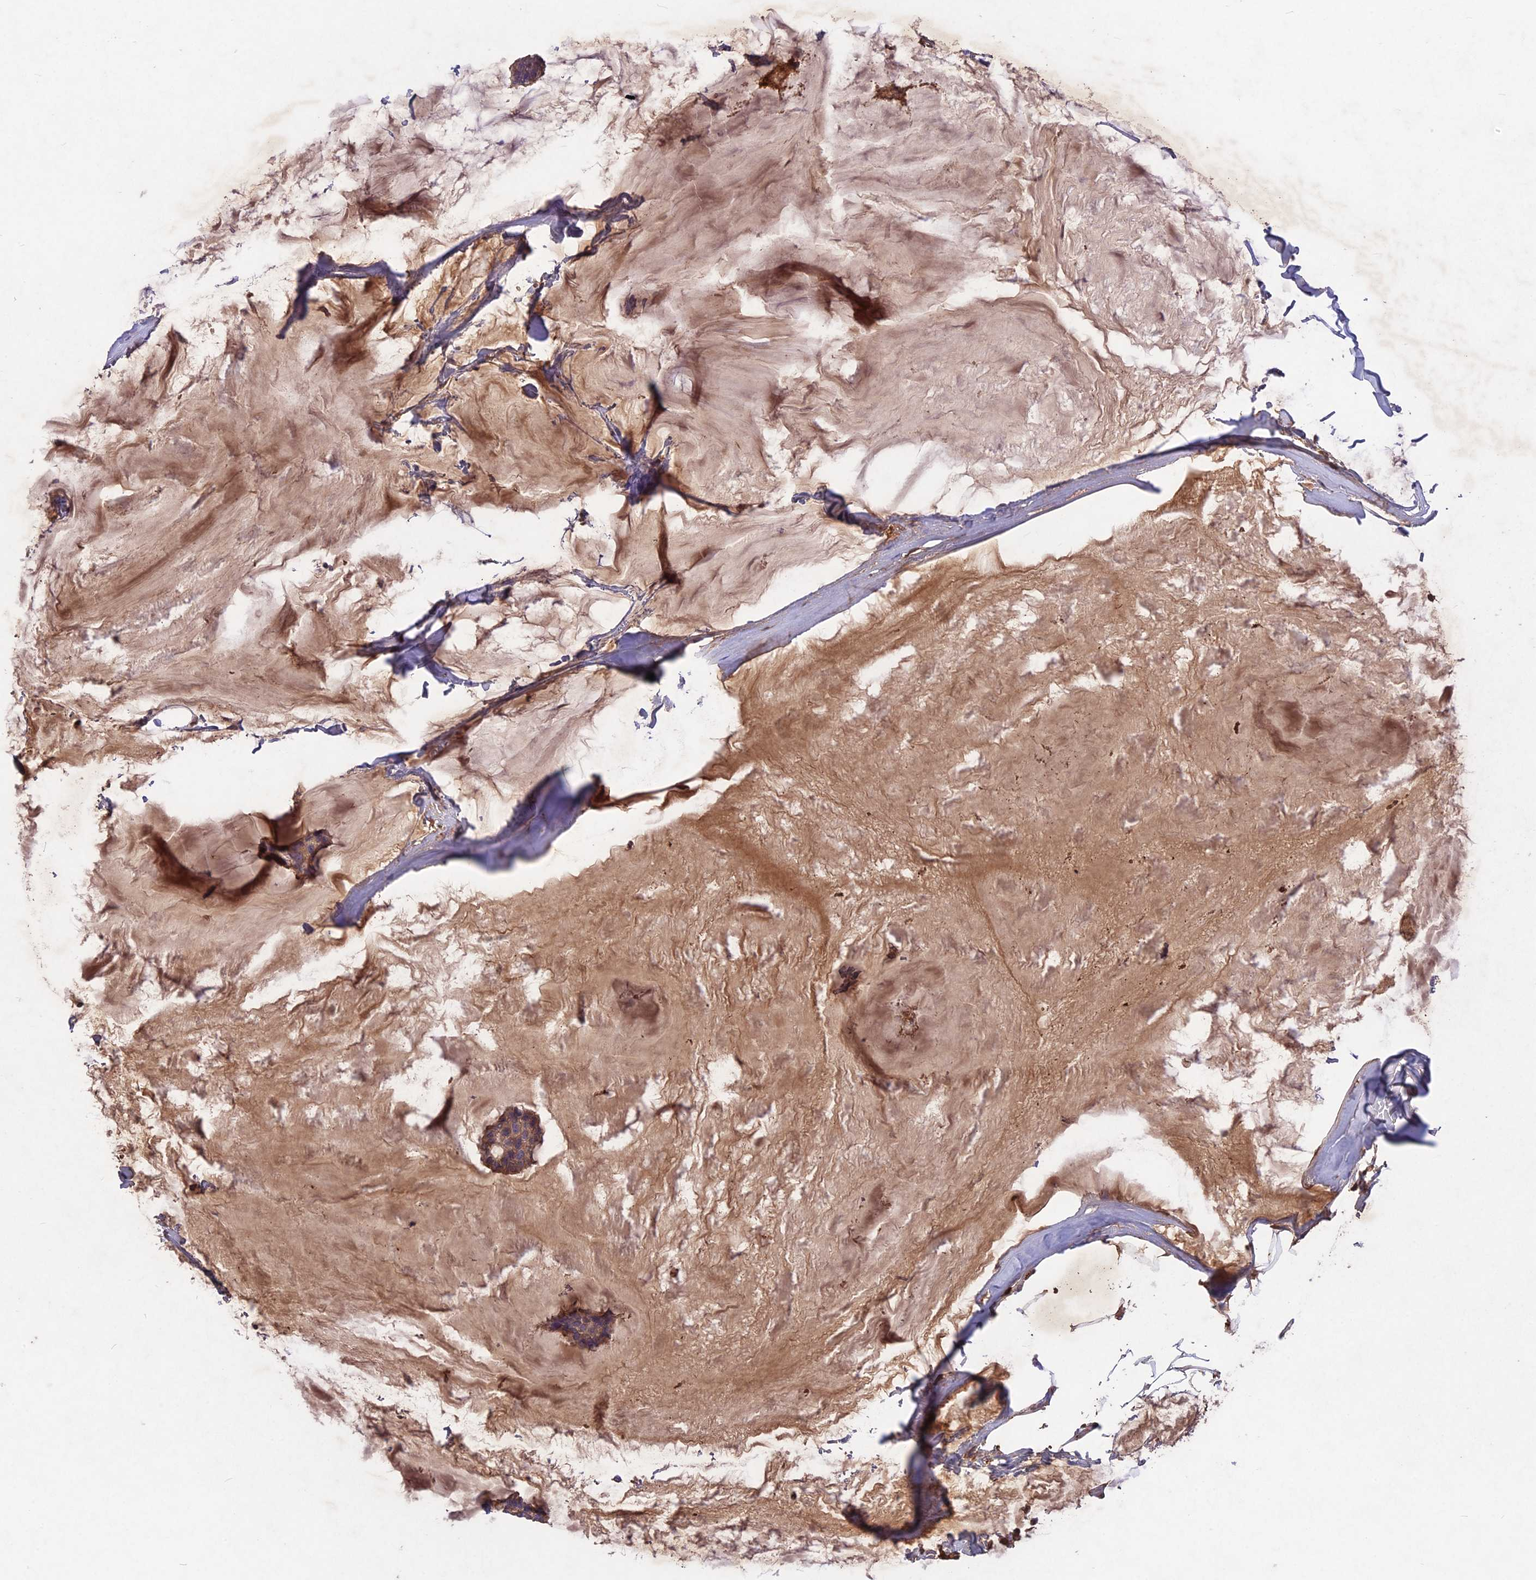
{"staining": {"intensity": "weak", "quantity": ">75%", "location": "cytoplasmic/membranous"}, "tissue": "breast cancer", "cell_type": "Tumor cells", "image_type": "cancer", "snomed": [{"axis": "morphology", "description": "Duct carcinoma"}, {"axis": "topography", "description": "Breast"}], "caption": "A brown stain shows weak cytoplasmic/membranous staining of a protein in human breast cancer (infiltrating ductal carcinoma) tumor cells.", "gene": "ADO", "patient": {"sex": "female", "age": 93}}